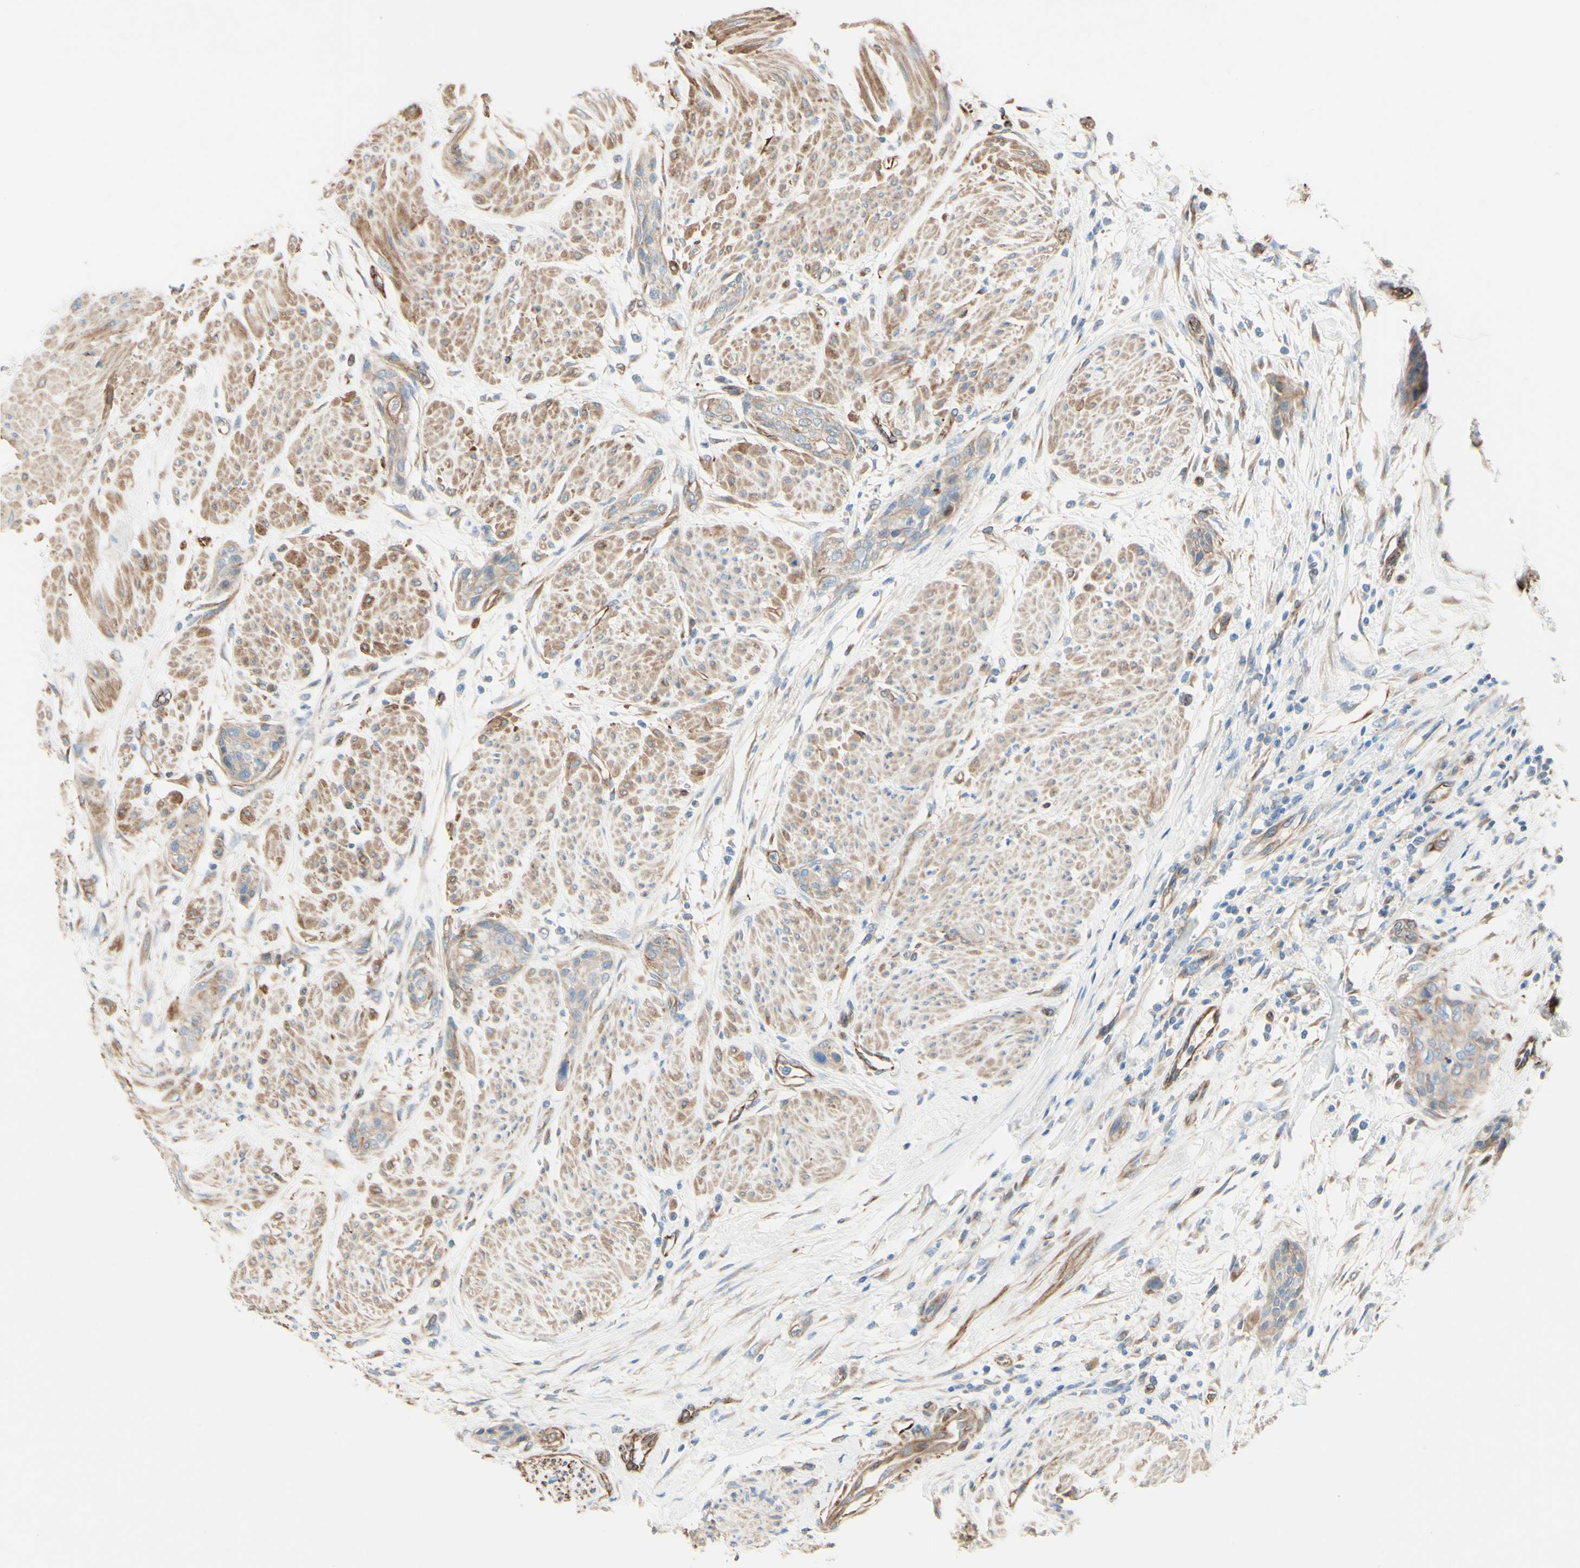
{"staining": {"intensity": "weak", "quantity": ">75%", "location": "cytoplasmic/membranous"}, "tissue": "urothelial cancer", "cell_type": "Tumor cells", "image_type": "cancer", "snomed": [{"axis": "morphology", "description": "Urothelial carcinoma, High grade"}, {"axis": "topography", "description": "Urinary bladder"}], "caption": "The image demonstrates immunohistochemical staining of urothelial cancer. There is weak cytoplasmic/membranous positivity is appreciated in about >75% of tumor cells. The staining was performed using DAB (3,3'-diaminobenzidine), with brown indicating positive protein expression. Nuclei are stained blue with hematoxylin.", "gene": "ENDOD1", "patient": {"sex": "male", "age": 35}}